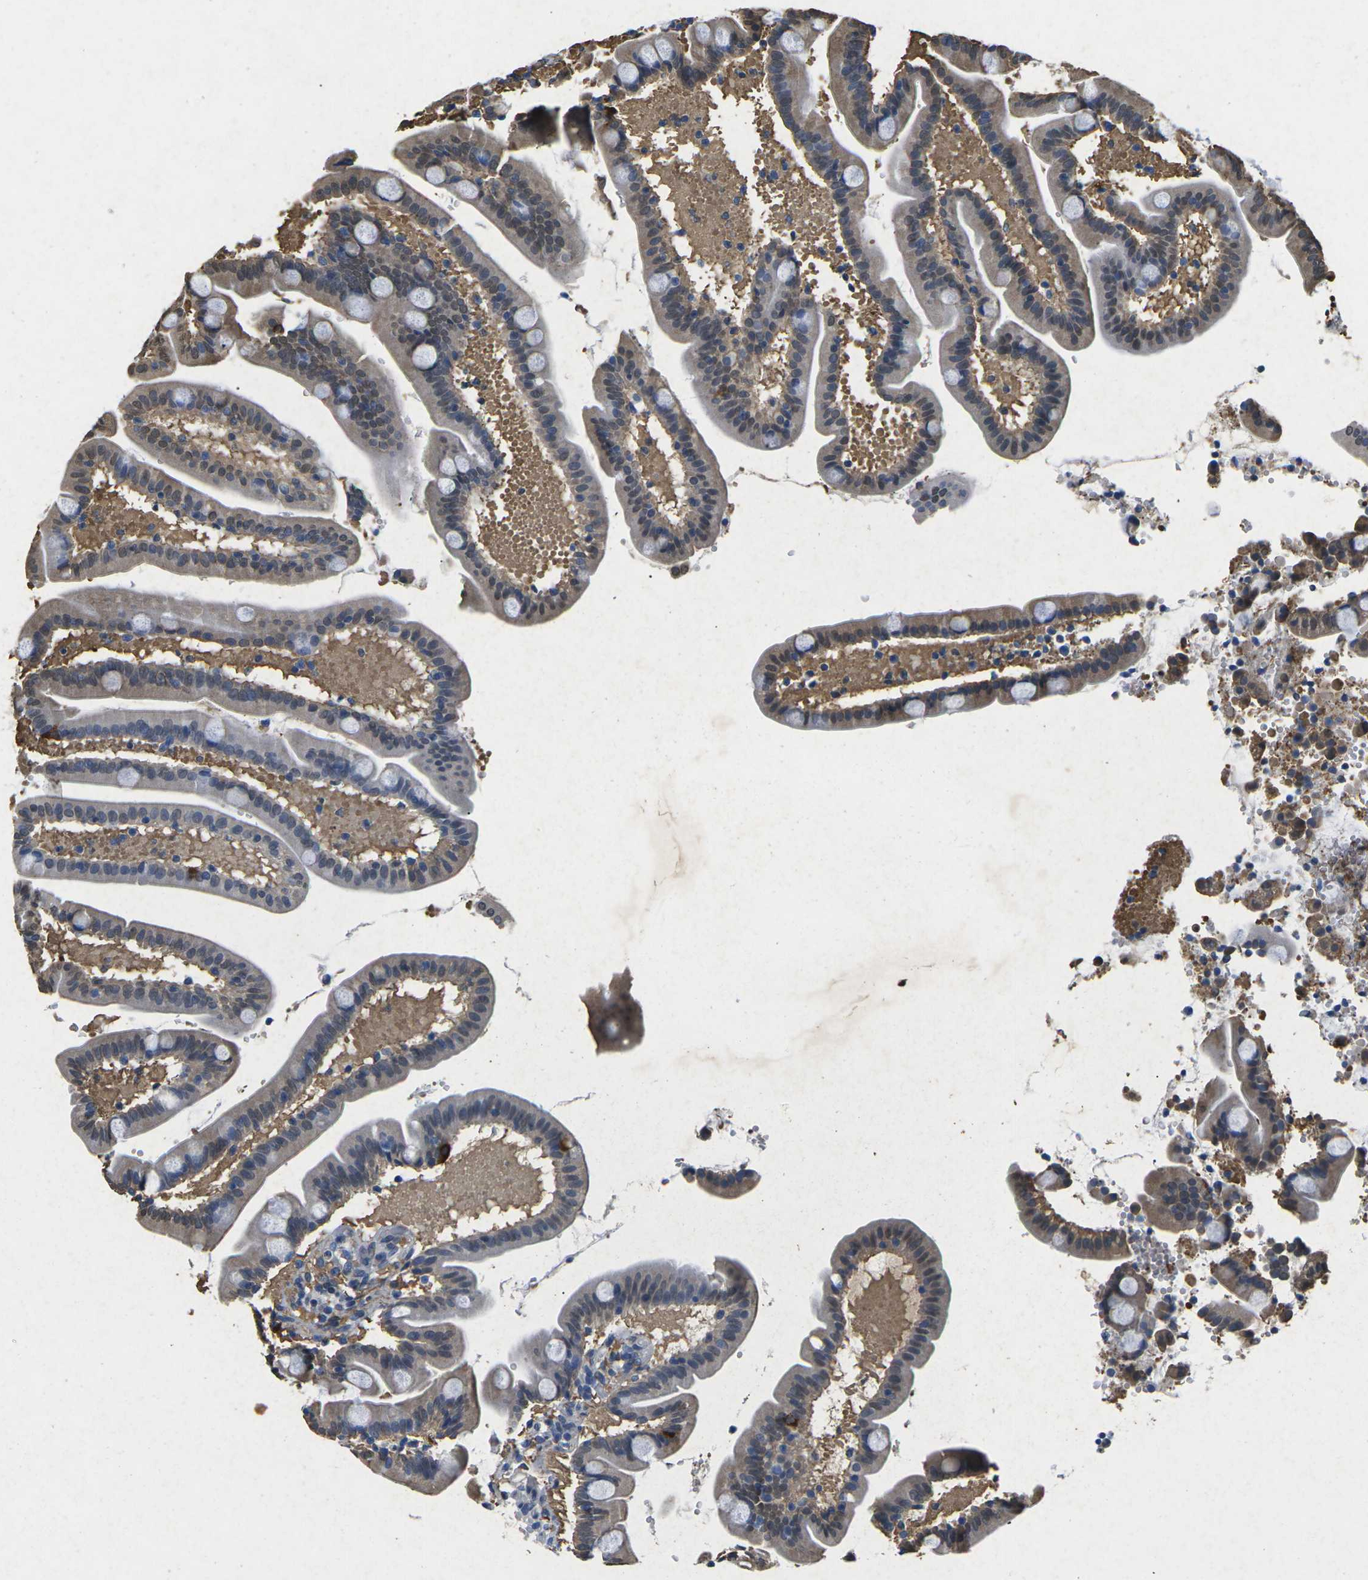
{"staining": {"intensity": "weak", "quantity": ">75%", "location": "cytoplasmic/membranous,nuclear"}, "tissue": "duodenum", "cell_type": "Glandular cells", "image_type": "normal", "snomed": [{"axis": "morphology", "description": "Normal tissue, NOS"}, {"axis": "topography", "description": "Duodenum"}], "caption": "Glandular cells exhibit low levels of weak cytoplasmic/membranous,nuclear expression in about >75% of cells in benign duodenum. The staining was performed using DAB (3,3'-diaminobenzidine) to visualize the protein expression in brown, while the nuclei were stained in blue with hematoxylin (Magnification: 20x).", "gene": "SCNN1B", "patient": {"sex": "male", "age": 54}}